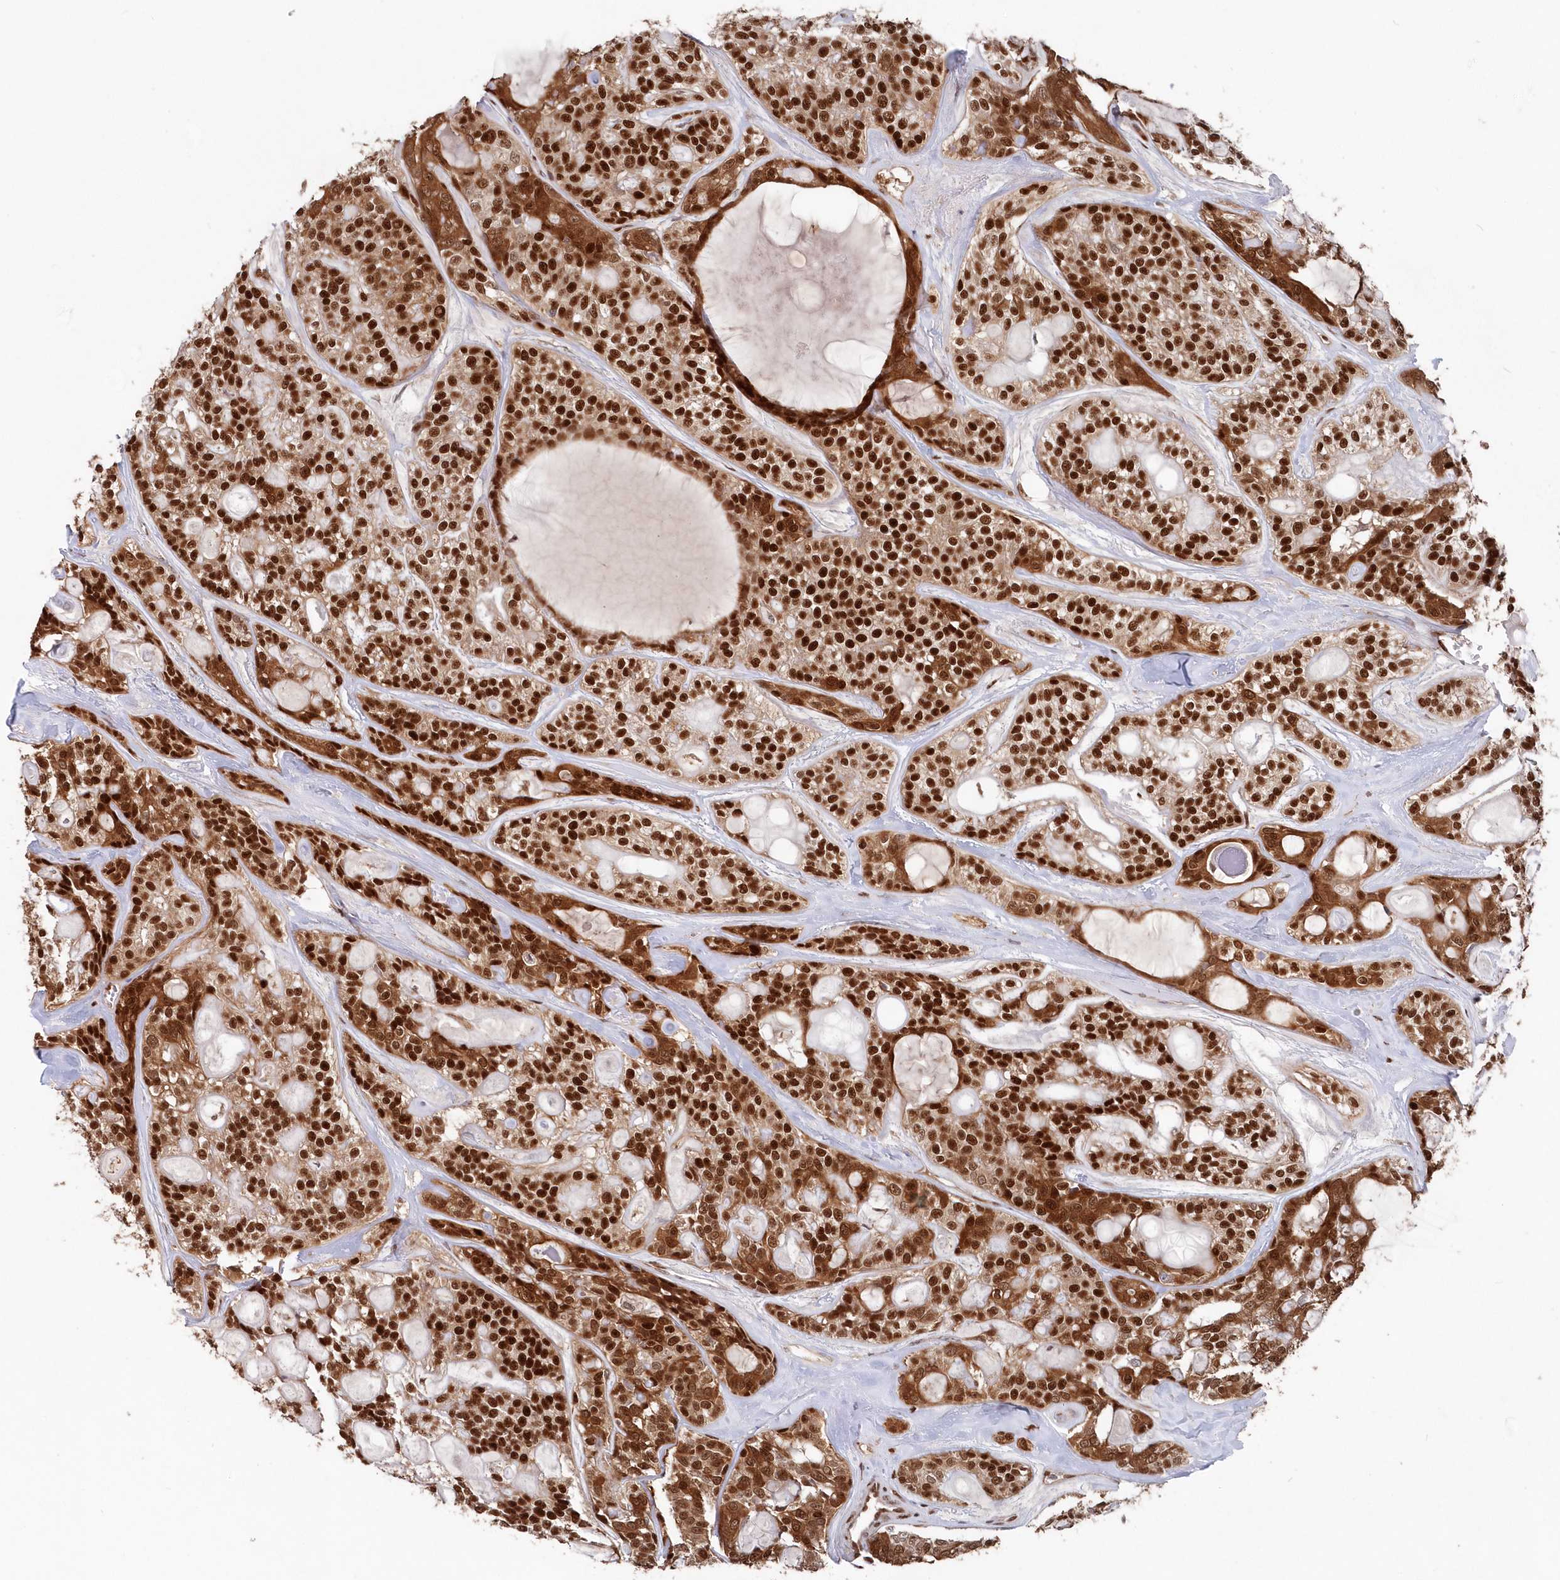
{"staining": {"intensity": "strong", "quantity": ">75%", "location": "cytoplasmic/membranous,nuclear"}, "tissue": "head and neck cancer", "cell_type": "Tumor cells", "image_type": "cancer", "snomed": [{"axis": "morphology", "description": "Adenocarcinoma, NOS"}, {"axis": "topography", "description": "Head-Neck"}], "caption": "A high-resolution micrograph shows immunohistochemistry staining of head and neck cancer (adenocarcinoma), which displays strong cytoplasmic/membranous and nuclear expression in approximately >75% of tumor cells.", "gene": "ABHD14B", "patient": {"sex": "male", "age": 66}}